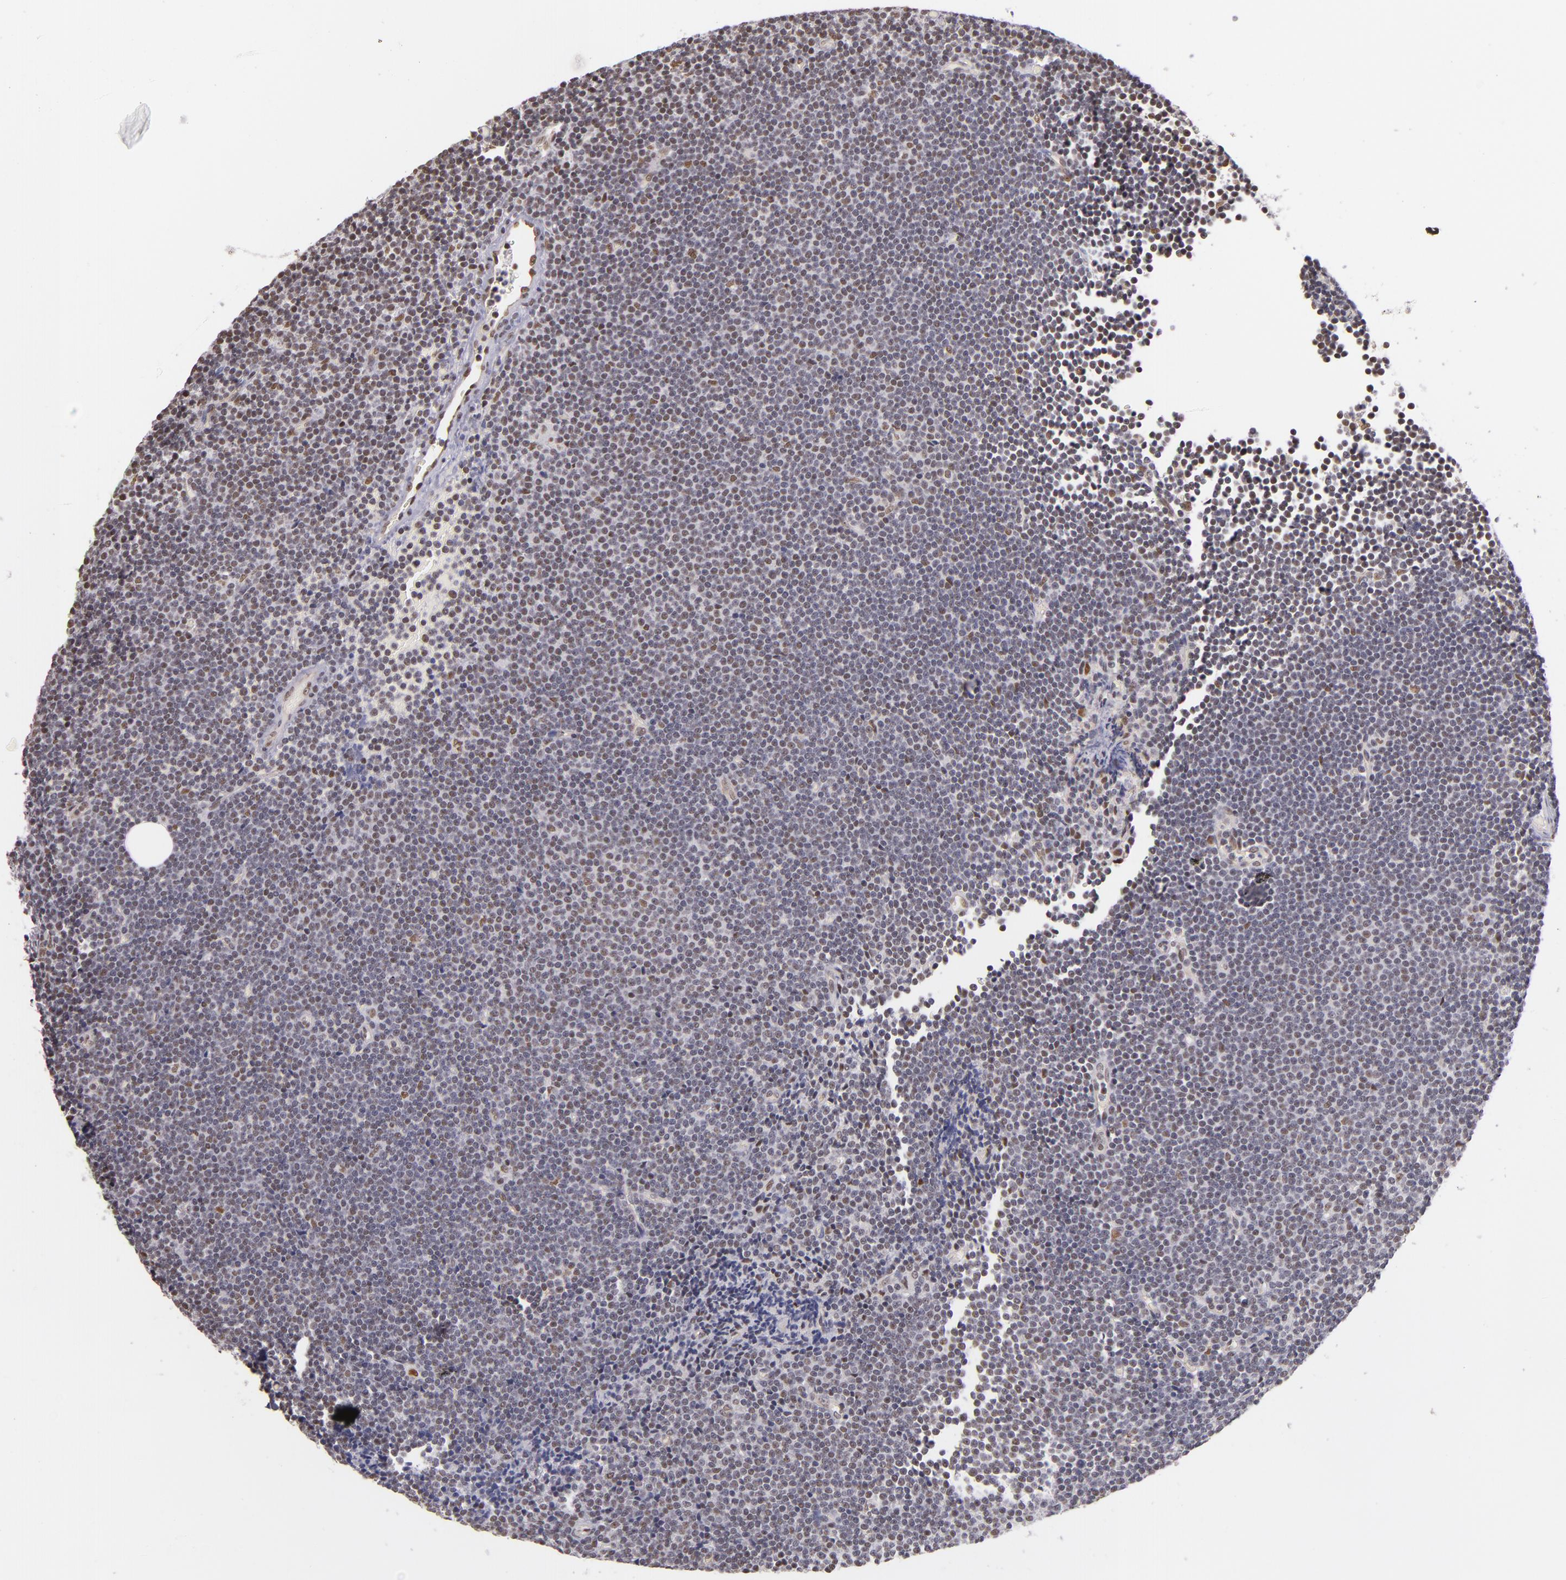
{"staining": {"intensity": "weak", "quantity": "<25%", "location": "nuclear"}, "tissue": "lymphoma", "cell_type": "Tumor cells", "image_type": "cancer", "snomed": [{"axis": "morphology", "description": "Malignant lymphoma, non-Hodgkin's type, Low grade"}, {"axis": "topography", "description": "Lymph node"}], "caption": "Lymphoma stained for a protein using immunohistochemistry exhibits no positivity tumor cells.", "gene": "NCOR2", "patient": {"sex": "female", "age": 73}}